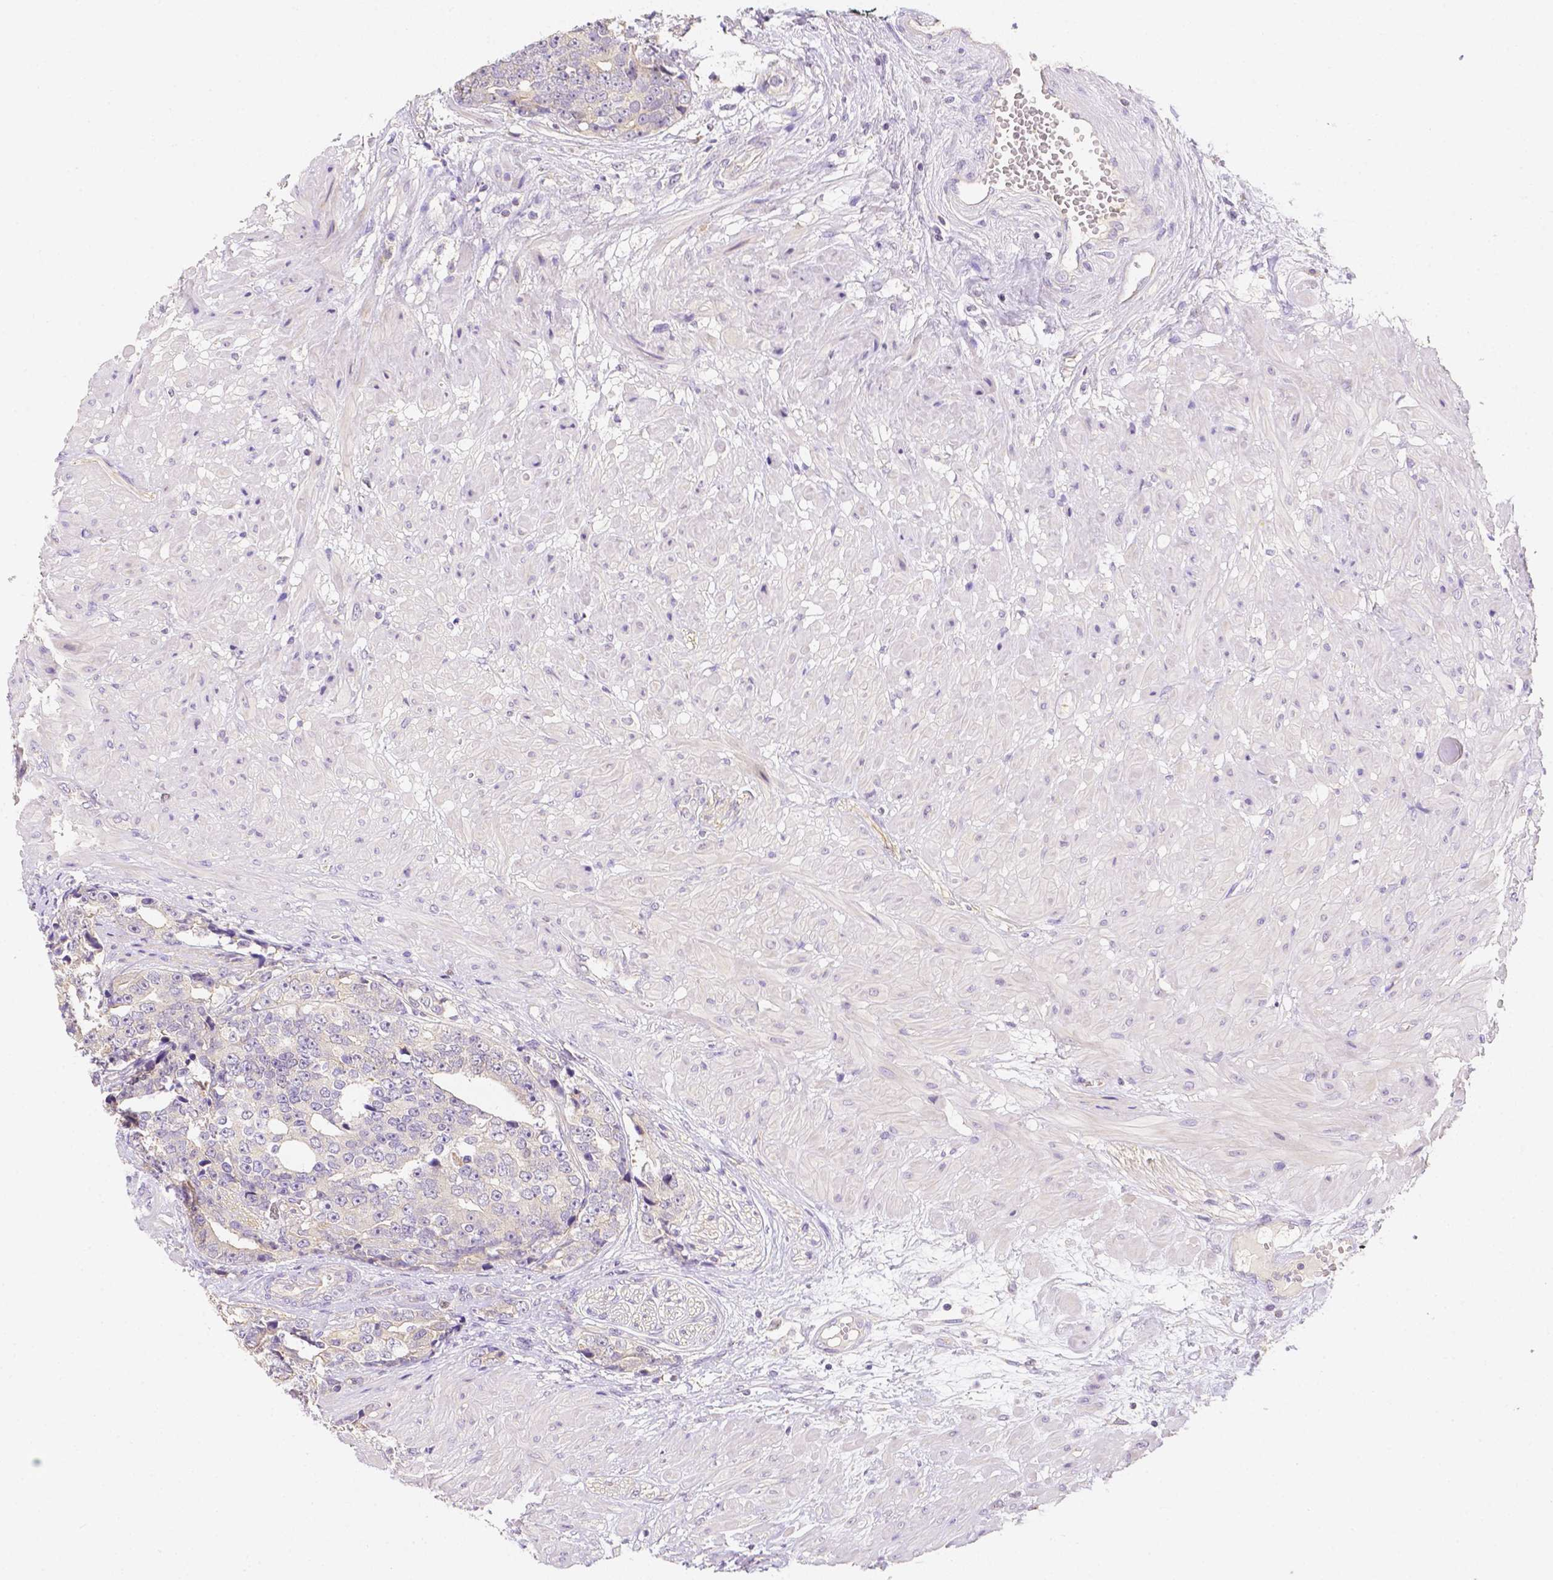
{"staining": {"intensity": "negative", "quantity": "none", "location": "none"}, "tissue": "prostate cancer", "cell_type": "Tumor cells", "image_type": "cancer", "snomed": [{"axis": "morphology", "description": "Adenocarcinoma, High grade"}, {"axis": "topography", "description": "Prostate"}], "caption": "Histopathology image shows no significant protein positivity in tumor cells of high-grade adenocarcinoma (prostate).", "gene": "C10orf67", "patient": {"sex": "male", "age": 71}}